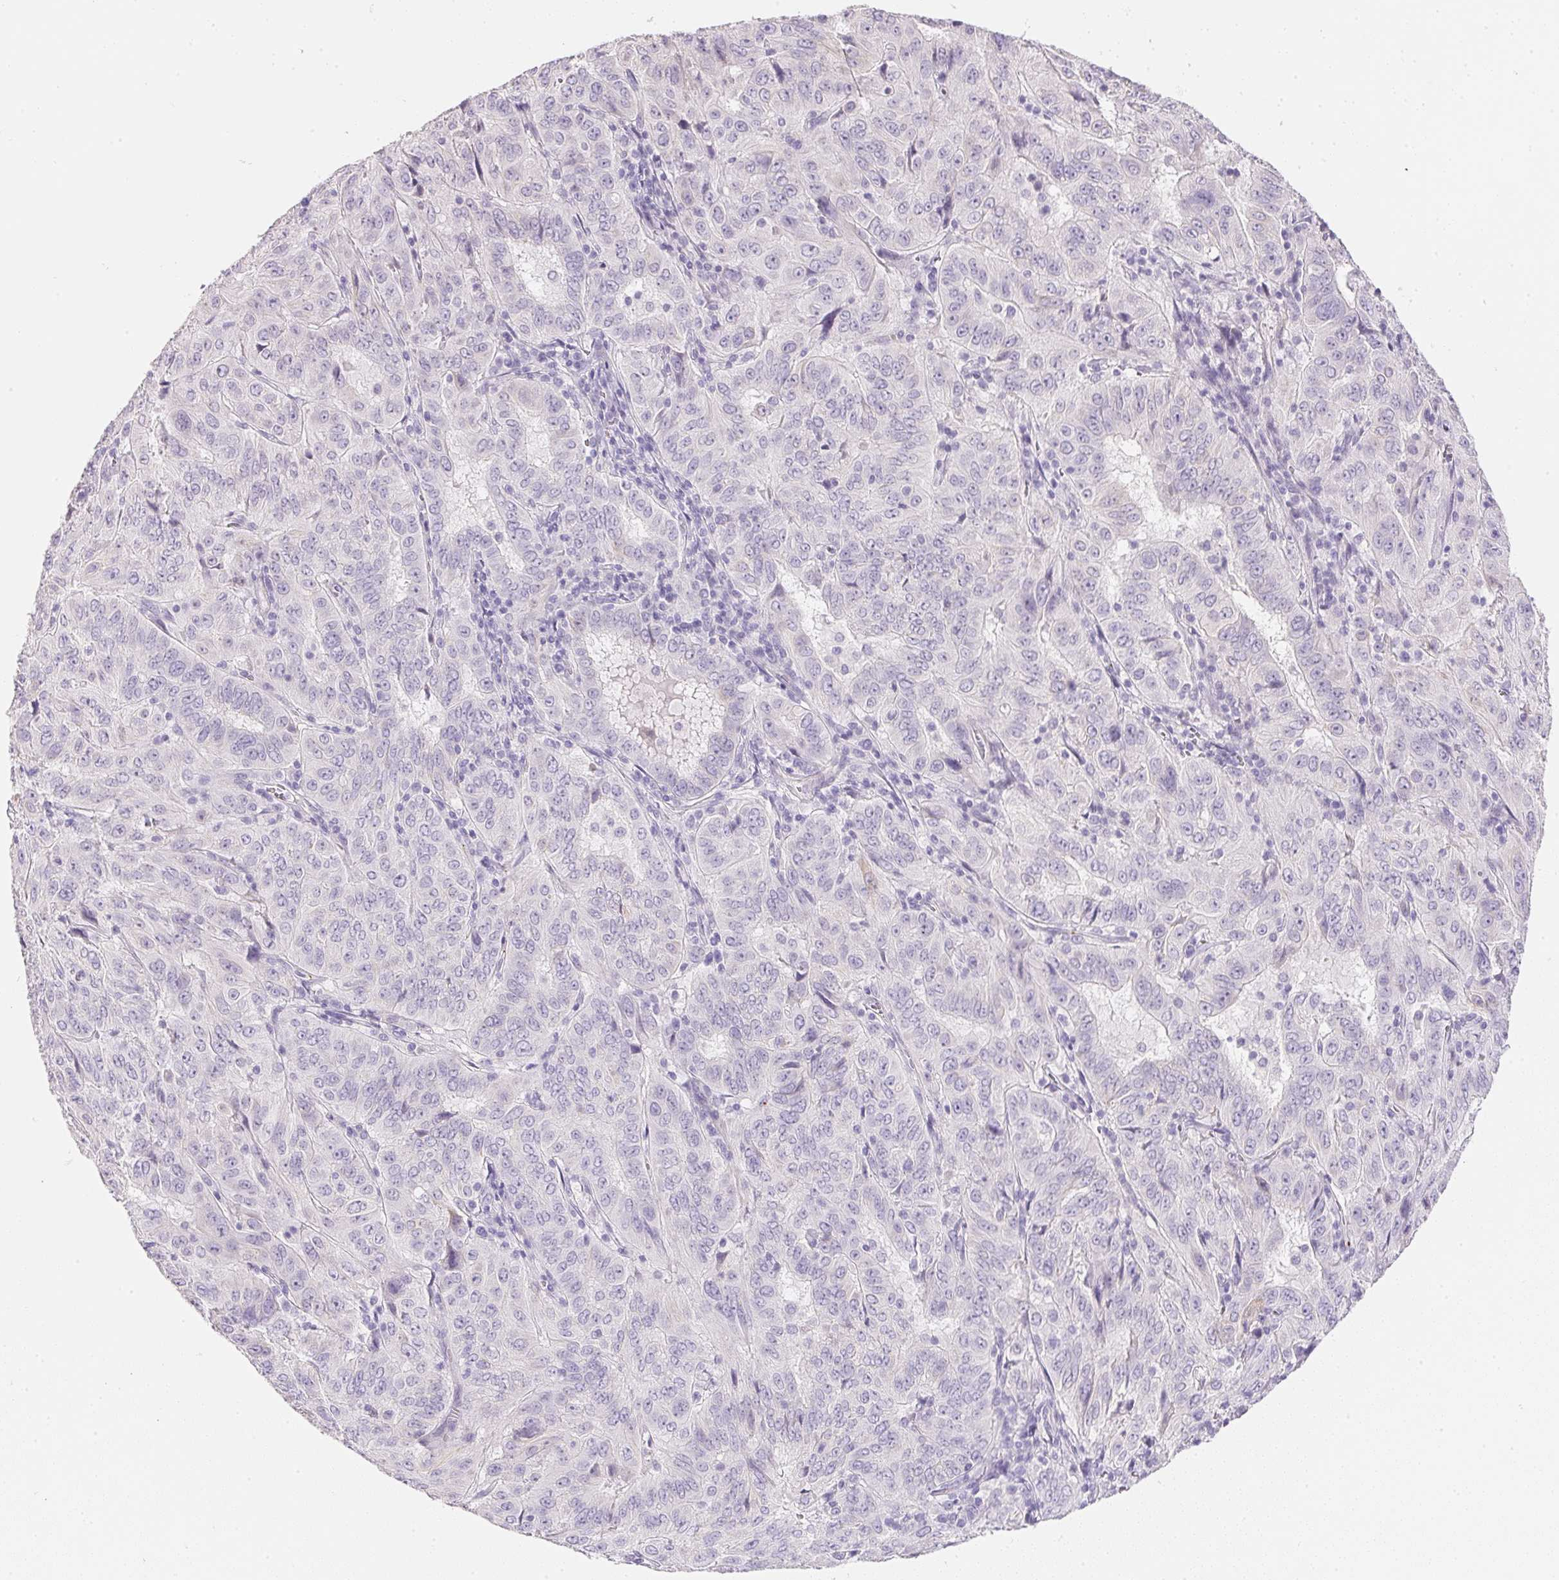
{"staining": {"intensity": "negative", "quantity": "none", "location": "none"}, "tissue": "pancreatic cancer", "cell_type": "Tumor cells", "image_type": "cancer", "snomed": [{"axis": "morphology", "description": "Adenocarcinoma, NOS"}, {"axis": "topography", "description": "Pancreas"}], "caption": "DAB (3,3'-diaminobenzidine) immunohistochemical staining of human pancreatic adenocarcinoma displays no significant staining in tumor cells.", "gene": "KCNE2", "patient": {"sex": "male", "age": 63}}